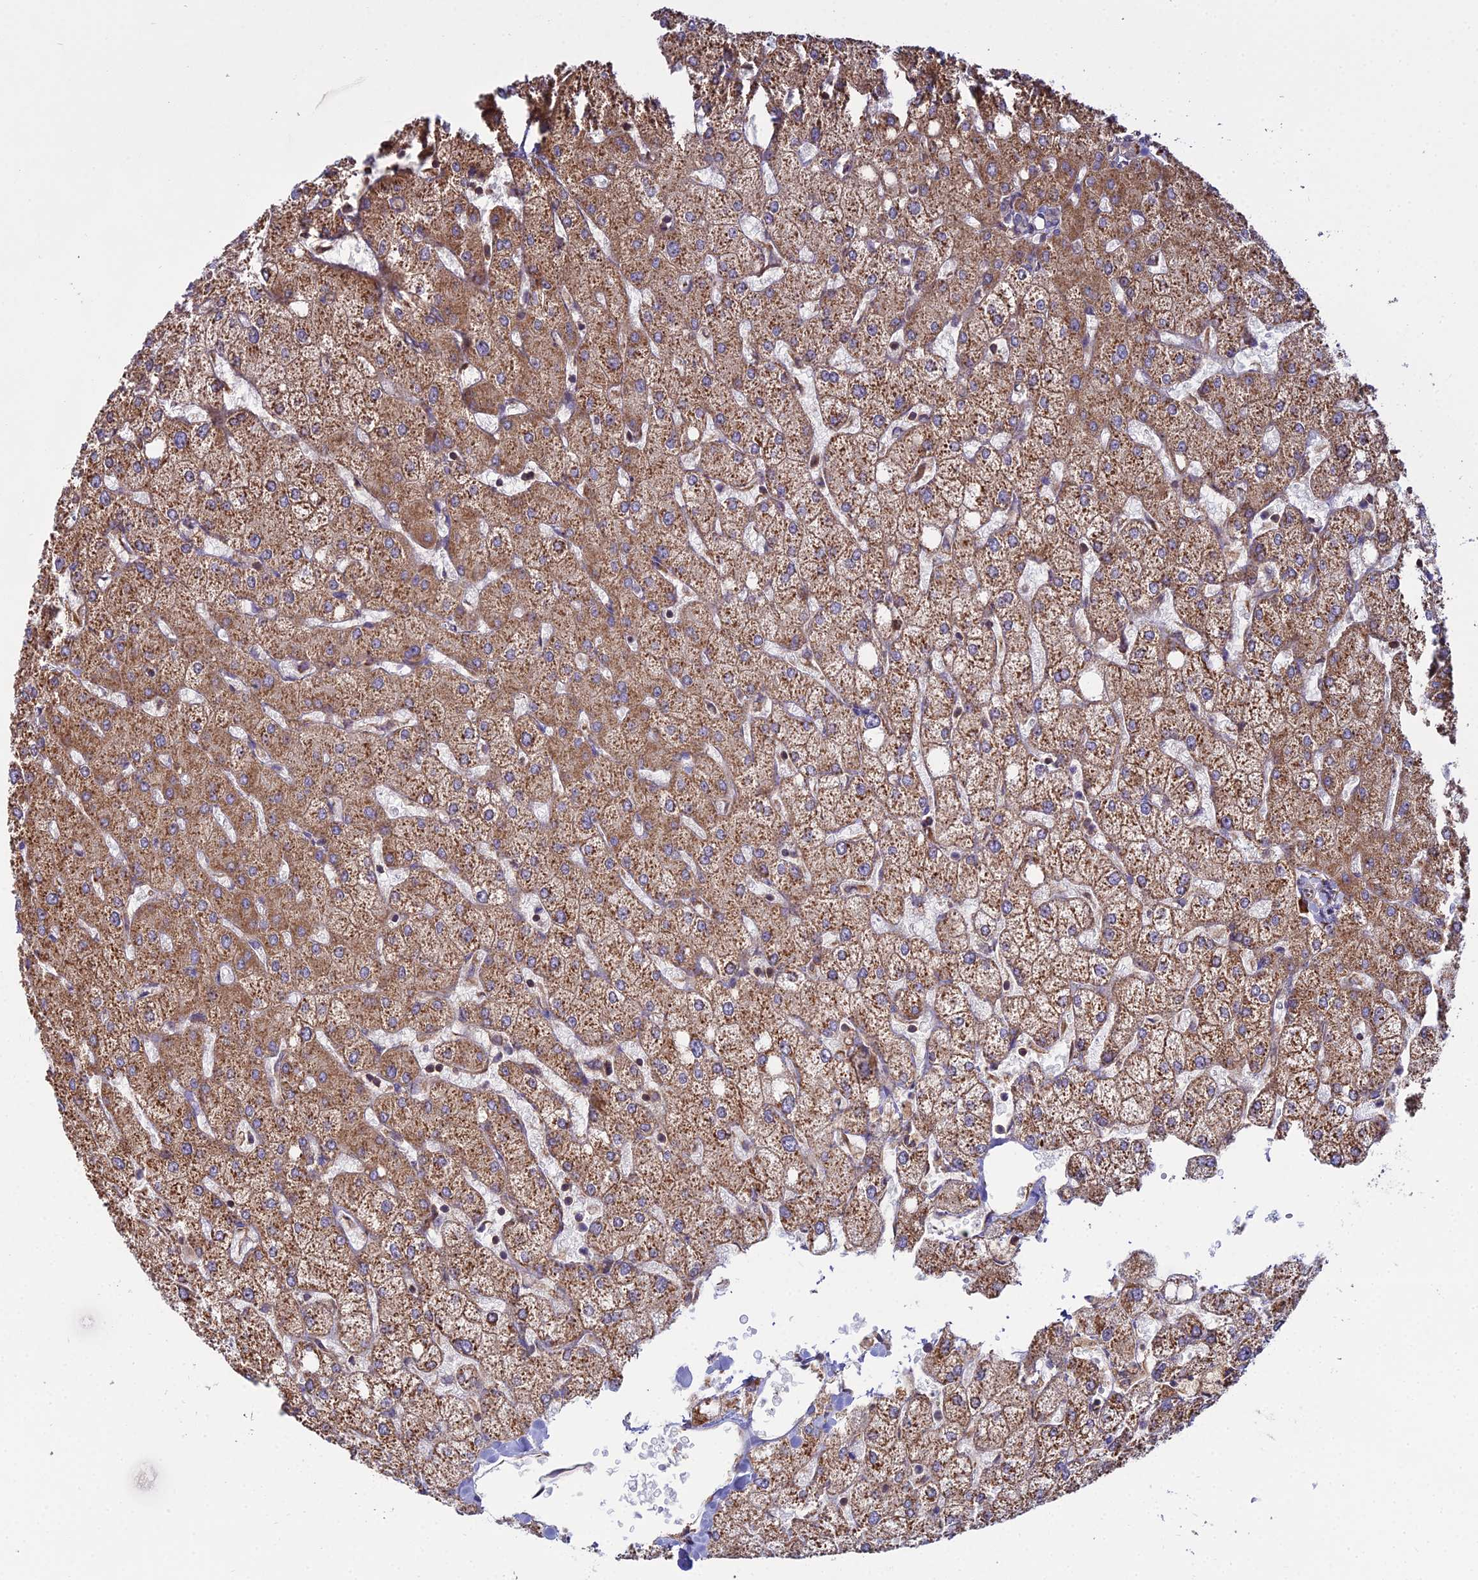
{"staining": {"intensity": "negative", "quantity": "none", "location": "none"}, "tissue": "liver", "cell_type": "Cholangiocytes", "image_type": "normal", "snomed": [{"axis": "morphology", "description": "Normal tissue, NOS"}, {"axis": "topography", "description": "Liver"}], "caption": "A photomicrograph of liver stained for a protein shows no brown staining in cholangiocytes.", "gene": "RPL26", "patient": {"sex": "female", "age": 54}}